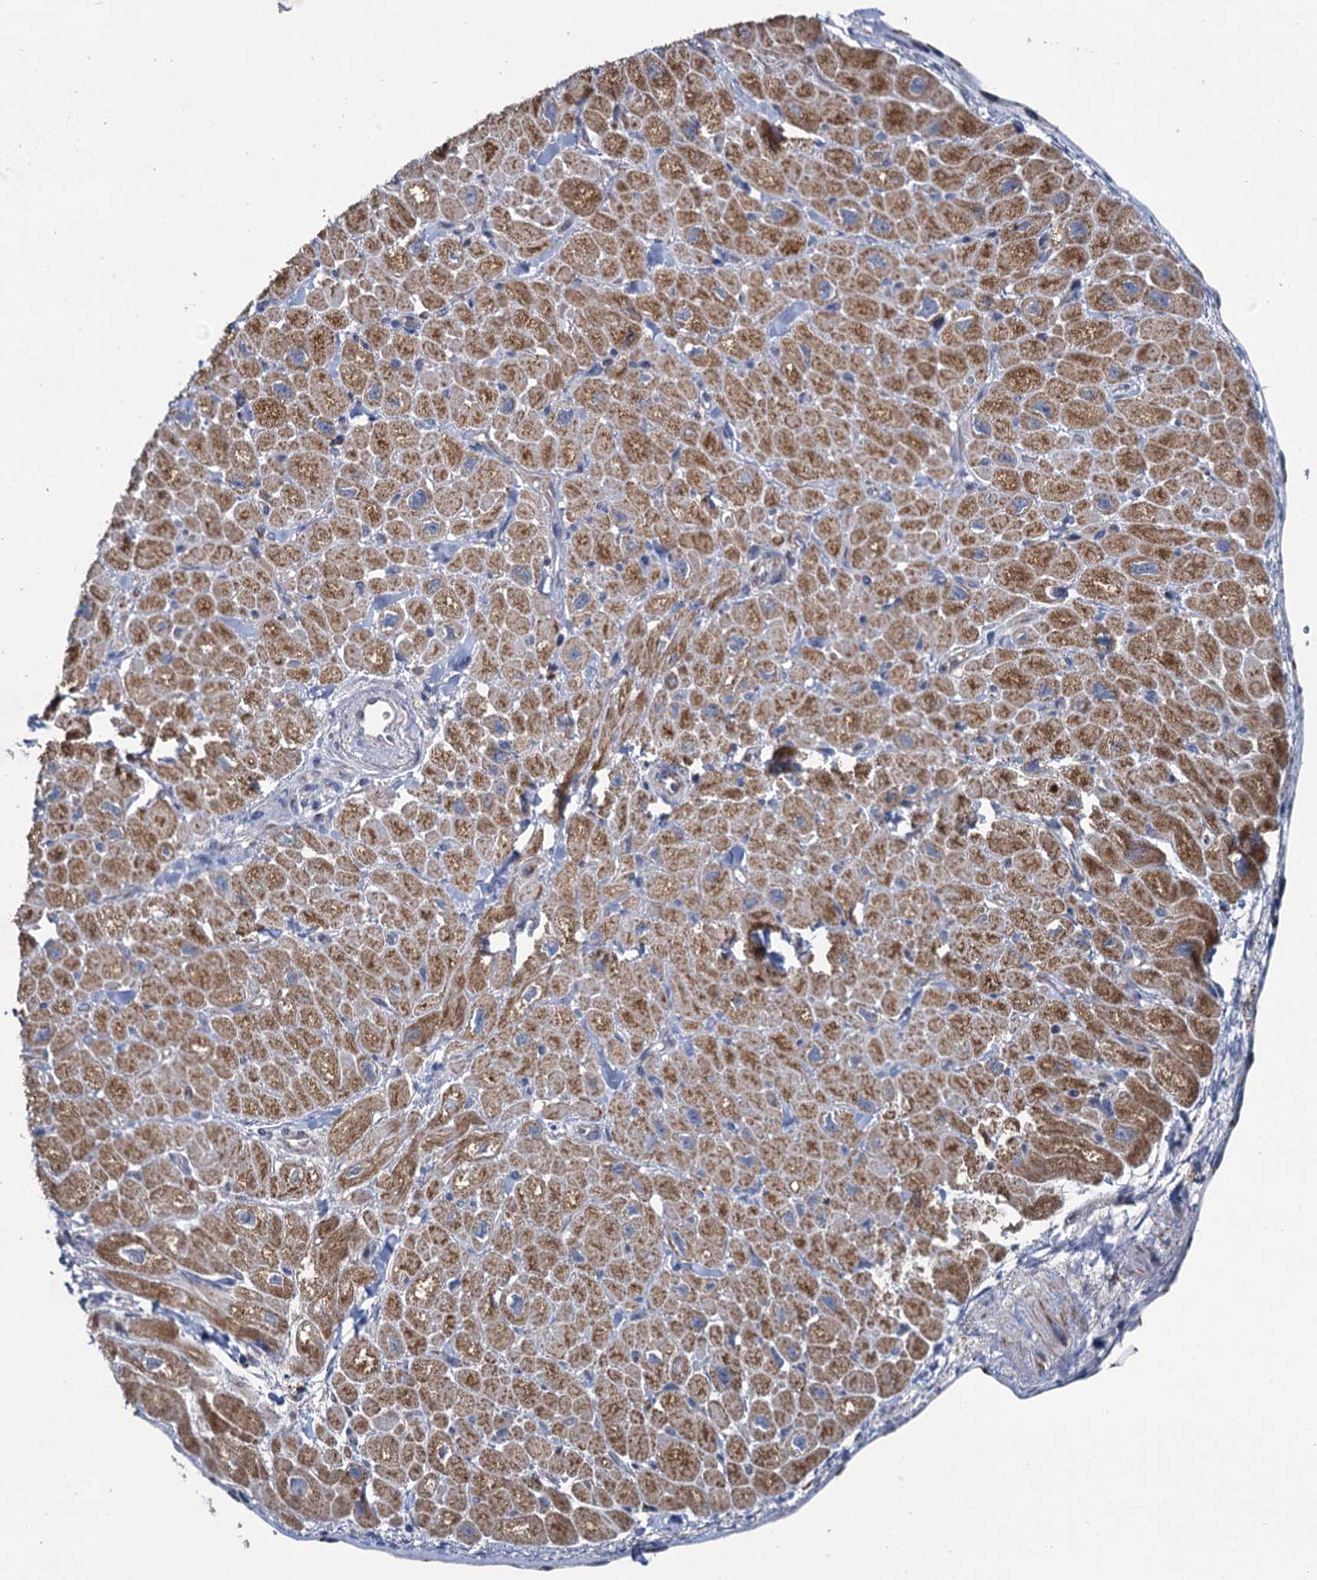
{"staining": {"intensity": "strong", "quantity": ">75%", "location": "cytoplasmic/membranous"}, "tissue": "heart muscle", "cell_type": "Cardiomyocytes", "image_type": "normal", "snomed": [{"axis": "morphology", "description": "Normal tissue, NOS"}, {"axis": "topography", "description": "Heart"}], "caption": "An image showing strong cytoplasmic/membranous expression in about >75% of cardiomyocytes in unremarkable heart muscle, as visualized by brown immunohistochemical staining.", "gene": "METTL4", "patient": {"sex": "male", "age": 65}}